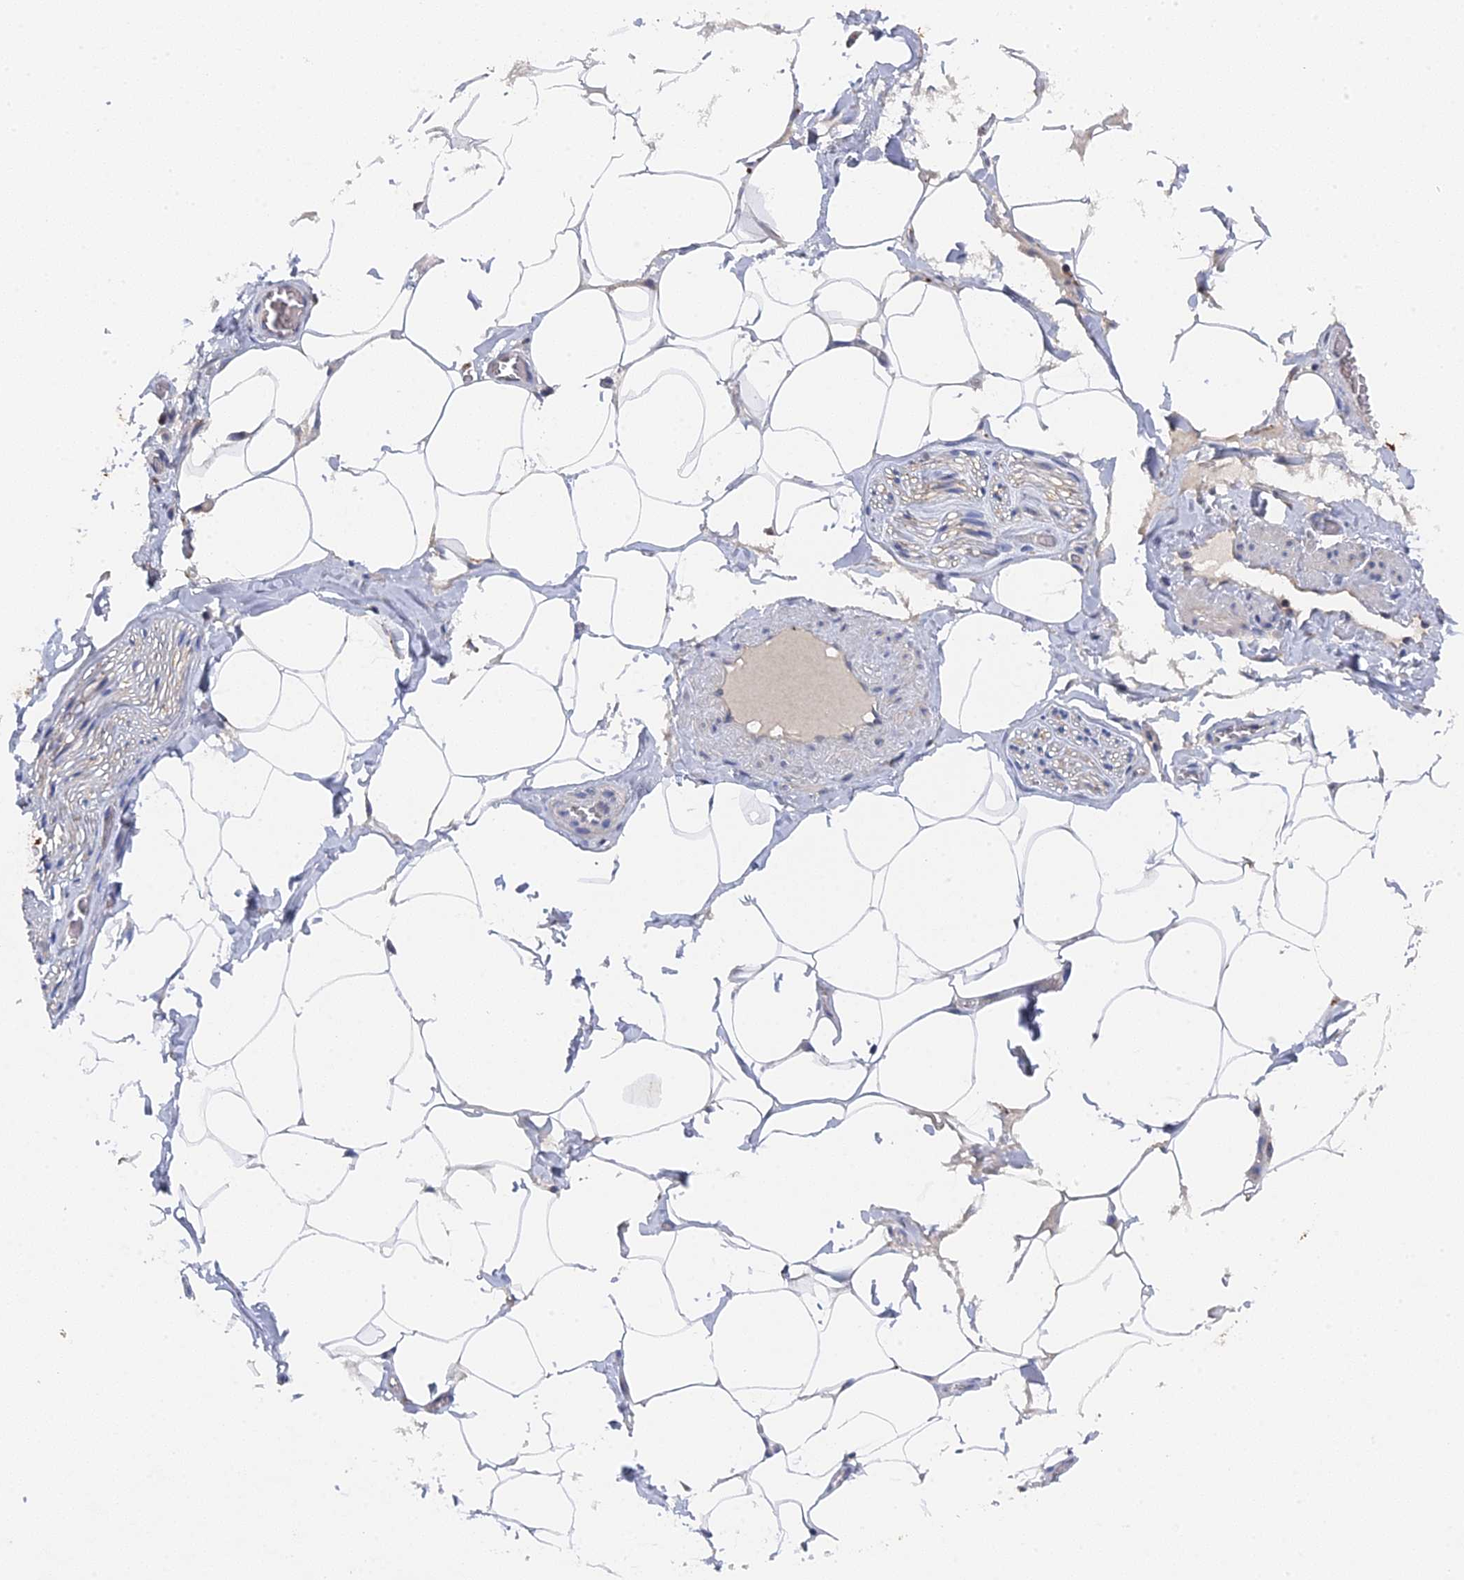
{"staining": {"intensity": "negative", "quantity": "none", "location": "none"}, "tissue": "adipose tissue", "cell_type": "Adipocytes", "image_type": "normal", "snomed": [{"axis": "morphology", "description": "Normal tissue, NOS"}, {"axis": "topography", "description": "Soft tissue"}, {"axis": "topography", "description": "Adipose tissue"}, {"axis": "topography", "description": "Vascular tissue"}, {"axis": "topography", "description": "Peripheral nerve tissue"}], "caption": "Histopathology image shows no protein expression in adipocytes of normal adipose tissue.", "gene": "MIGA2", "patient": {"sex": "male", "age": 46}}